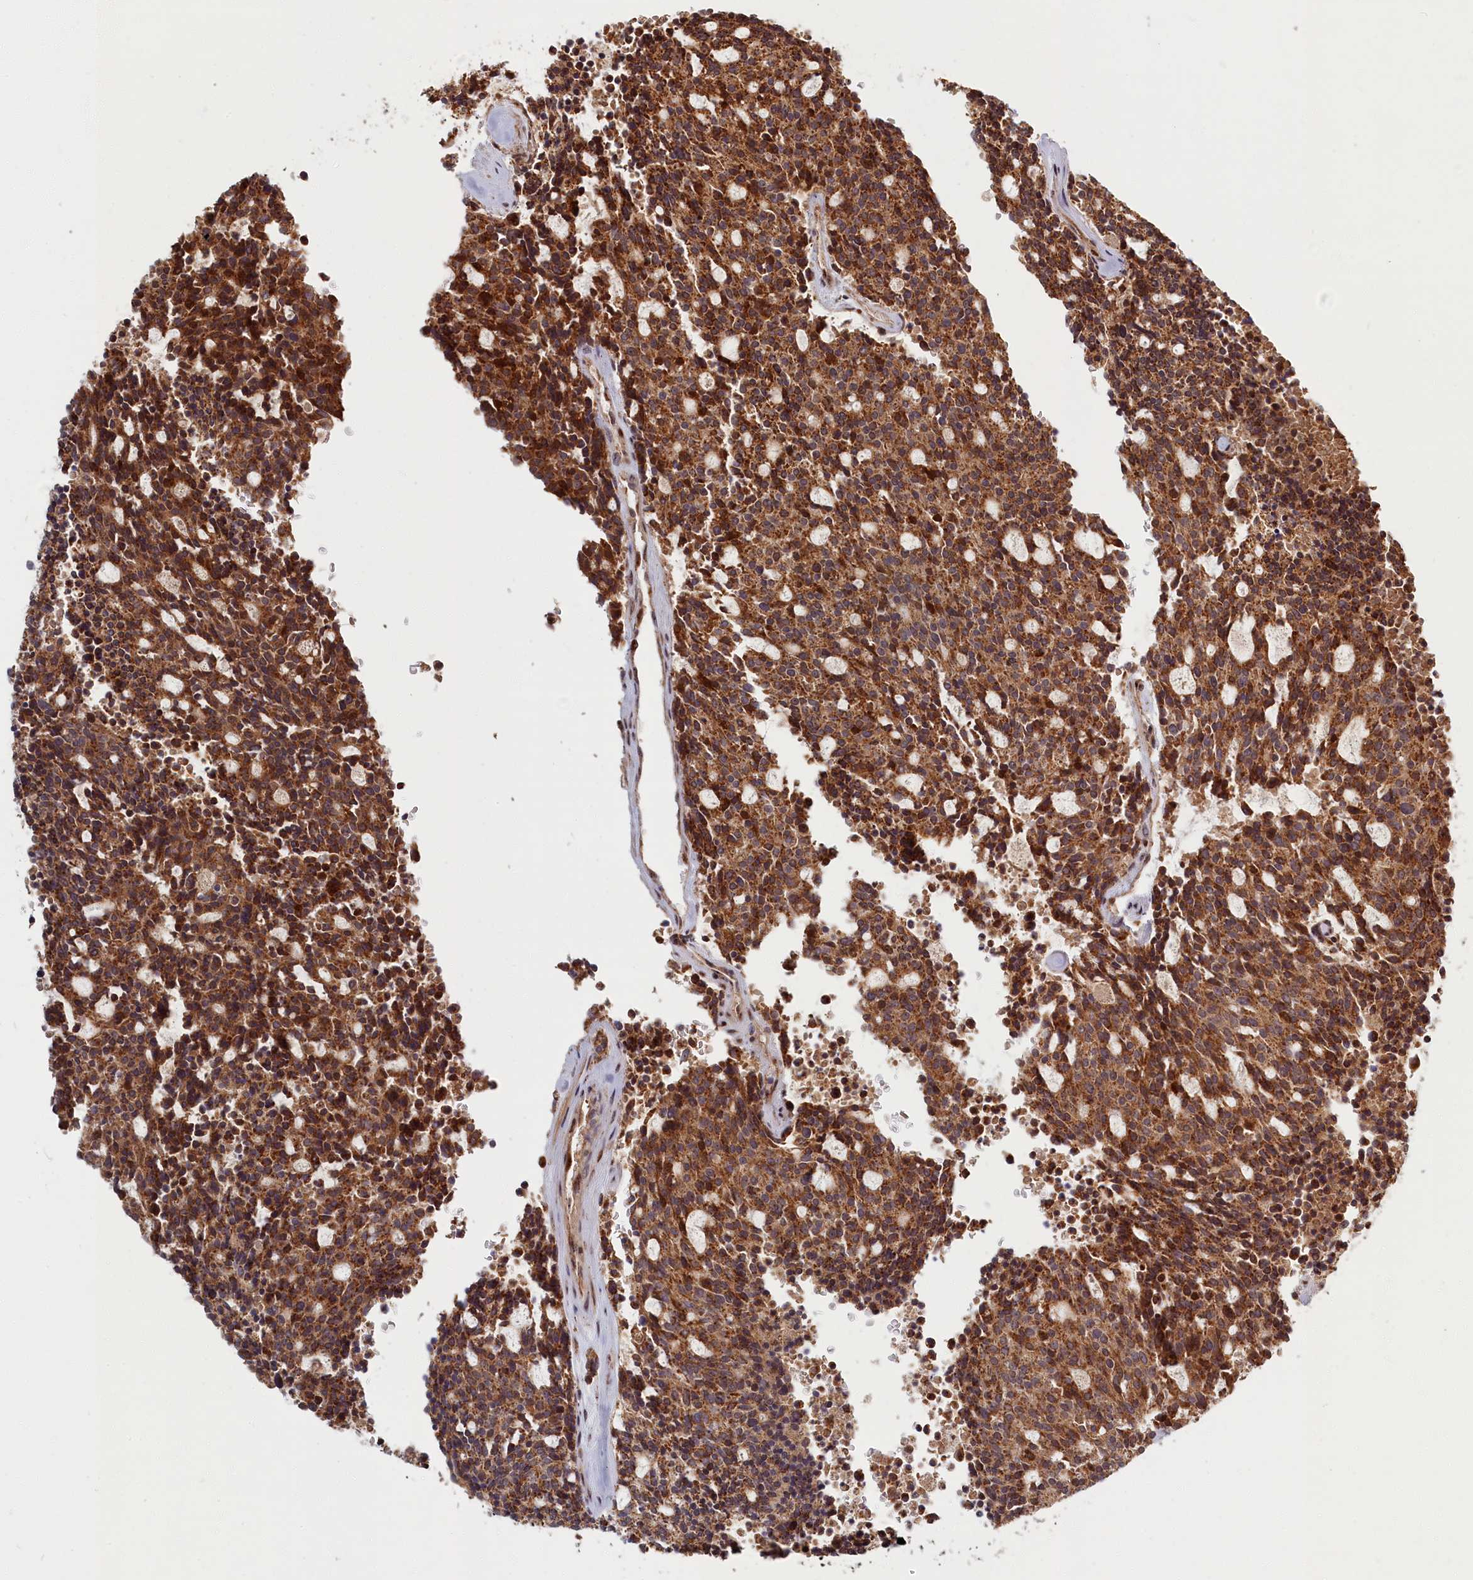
{"staining": {"intensity": "strong", "quantity": ">75%", "location": "cytoplasmic/membranous,nuclear"}, "tissue": "carcinoid", "cell_type": "Tumor cells", "image_type": "cancer", "snomed": [{"axis": "morphology", "description": "Carcinoid, malignant, NOS"}, {"axis": "topography", "description": "Pancreas"}], "caption": "The micrograph shows staining of carcinoid (malignant), revealing strong cytoplasmic/membranous and nuclear protein staining (brown color) within tumor cells. Using DAB (3,3'-diaminobenzidine) (brown) and hematoxylin (blue) stains, captured at high magnification using brightfield microscopy.", "gene": "PLA2G10", "patient": {"sex": "female", "age": 54}}